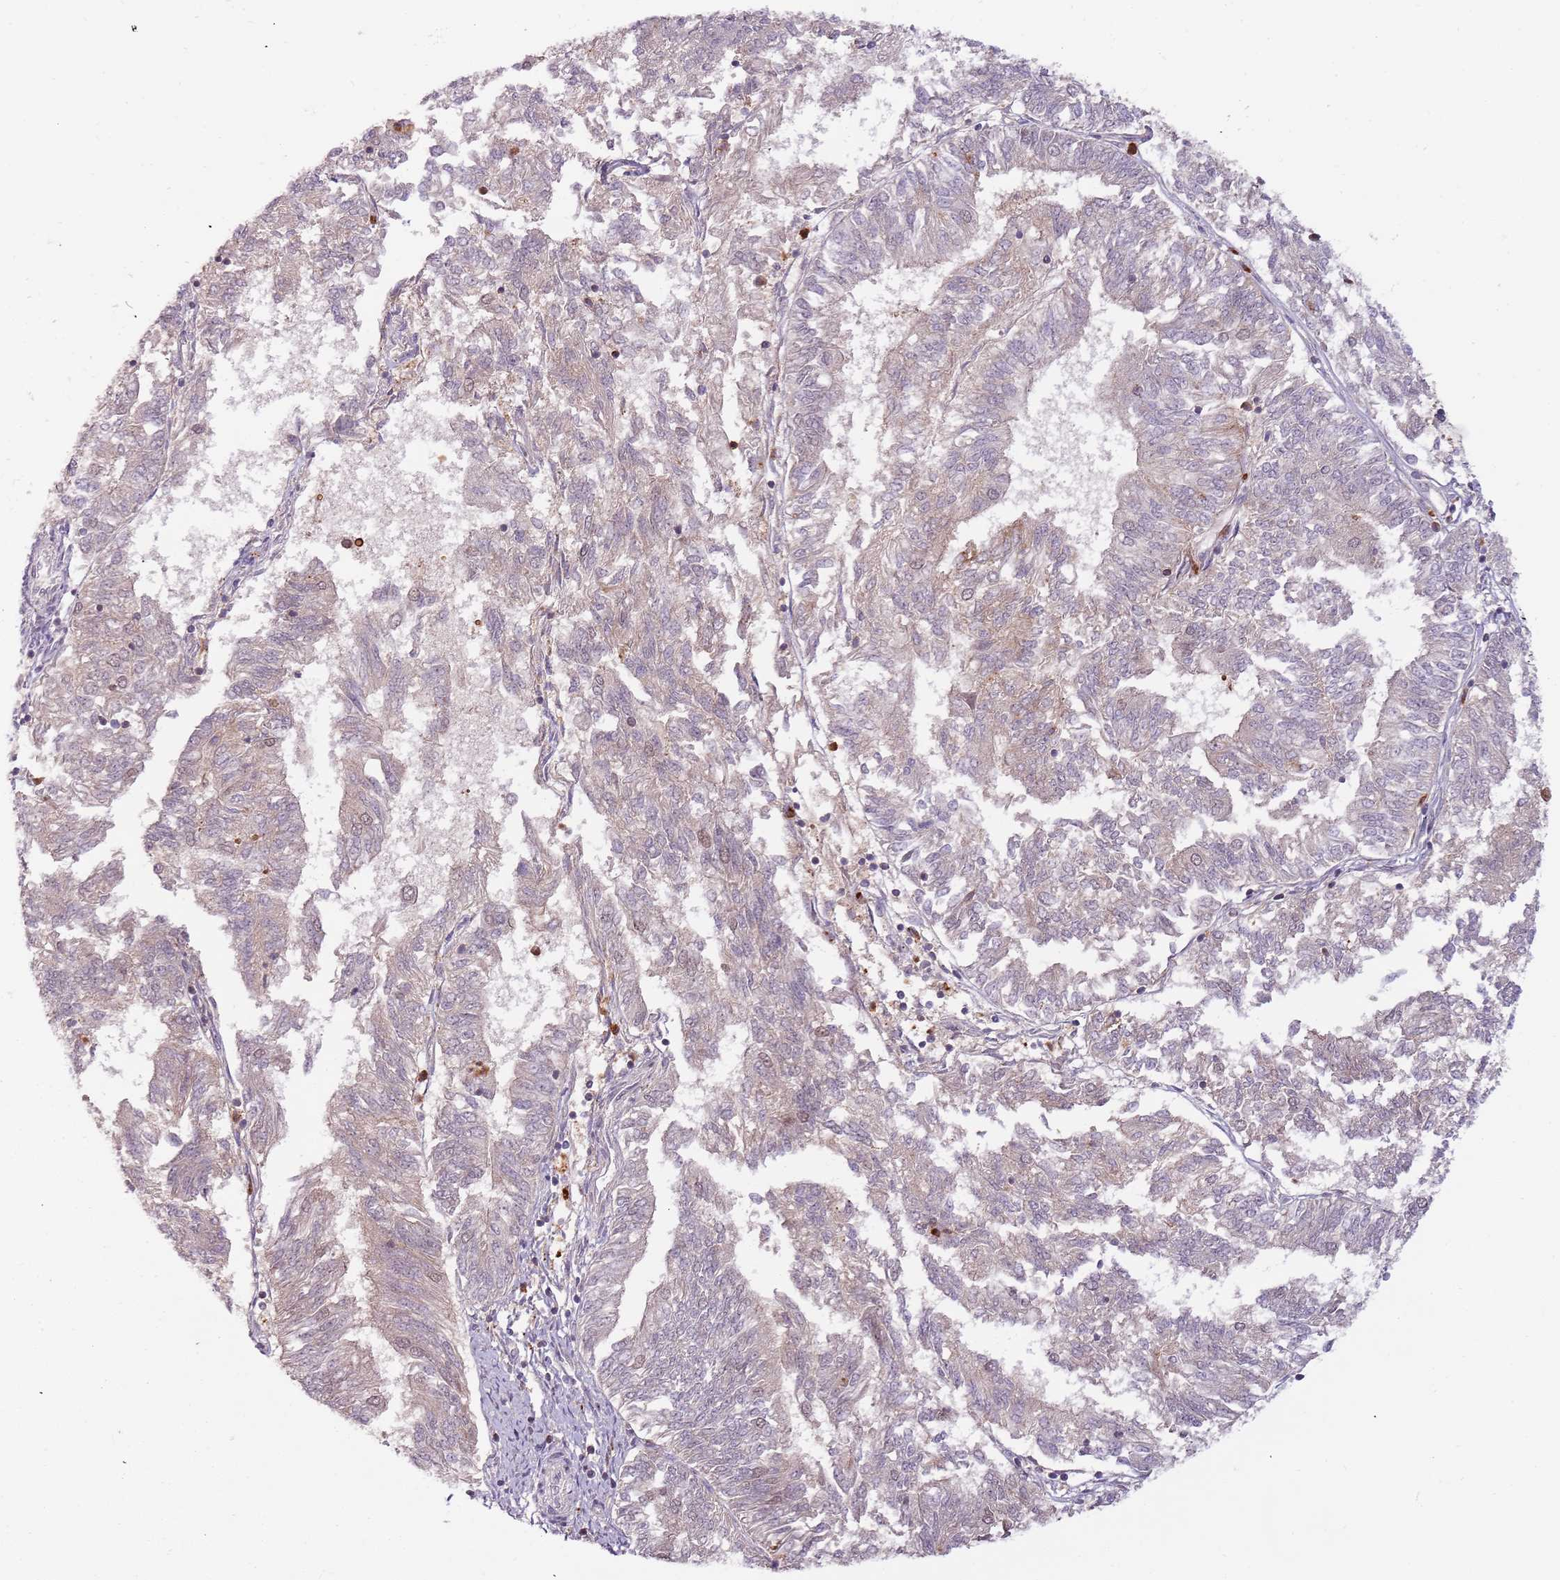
{"staining": {"intensity": "weak", "quantity": "<25%", "location": "nuclear"}, "tissue": "endometrial cancer", "cell_type": "Tumor cells", "image_type": "cancer", "snomed": [{"axis": "morphology", "description": "Adenocarcinoma, NOS"}, {"axis": "topography", "description": "Endometrium"}], "caption": "Protein analysis of endometrial cancer exhibits no significant staining in tumor cells. The staining is performed using DAB brown chromogen with nuclei counter-stained in using hematoxylin.", "gene": "ULK3", "patient": {"sex": "female", "age": 58}}